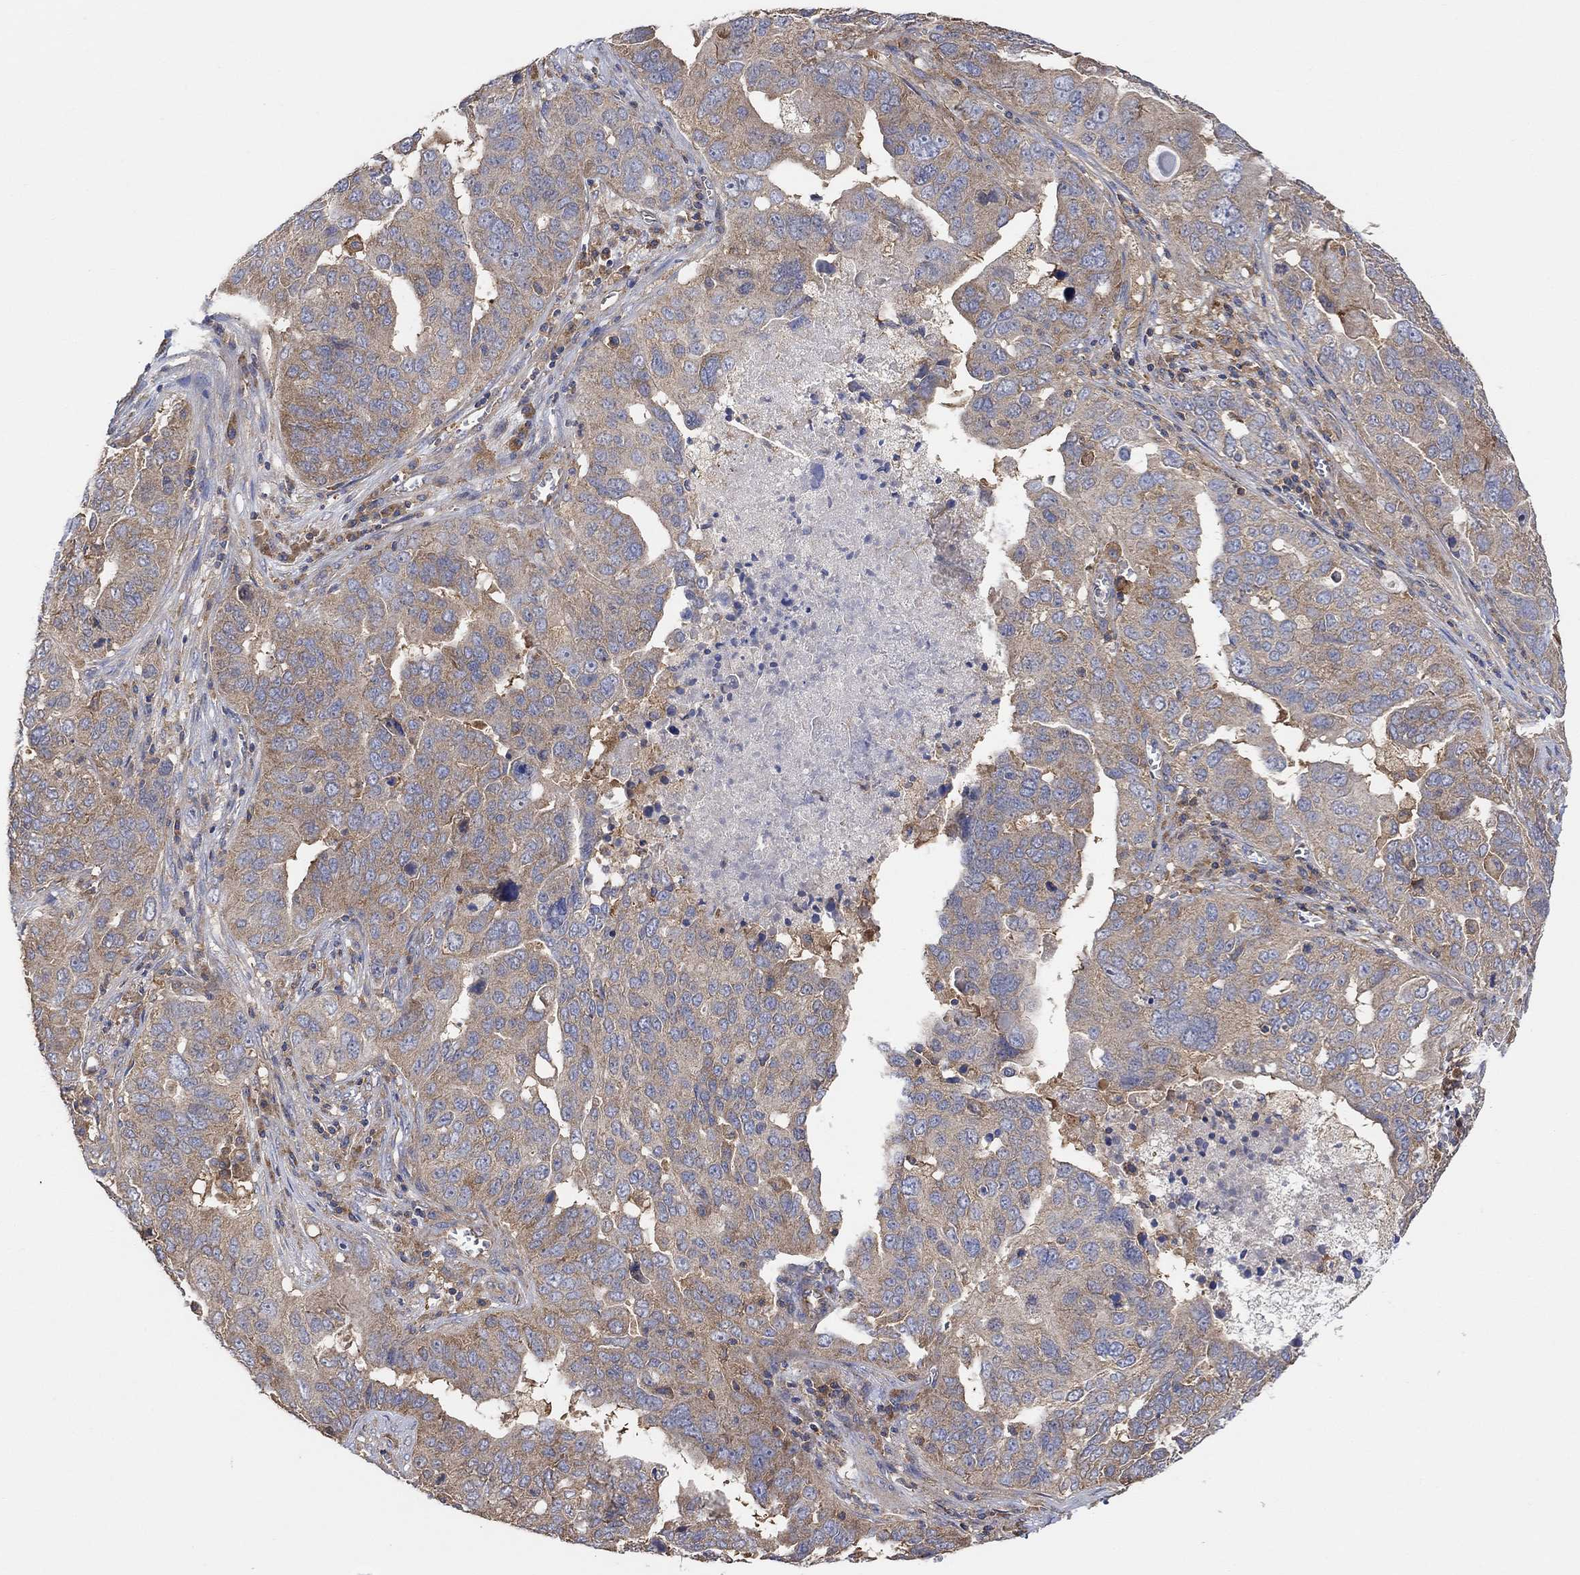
{"staining": {"intensity": "moderate", "quantity": ">75%", "location": "cytoplasmic/membranous"}, "tissue": "ovarian cancer", "cell_type": "Tumor cells", "image_type": "cancer", "snomed": [{"axis": "morphology", "description": "Carcinoma, endometroid"}, {"axis": "topography", "description": "Soft tissue"}, {"axis": "topography", "description": "Ovary"}], "caption": "Ovarian cancer stained for a protein exhibits moderate cytoplasmic/membranous positivity in tumor cells.", "gene": "BLOC1S3", "patient": {"sex": "female", "age": 52}}